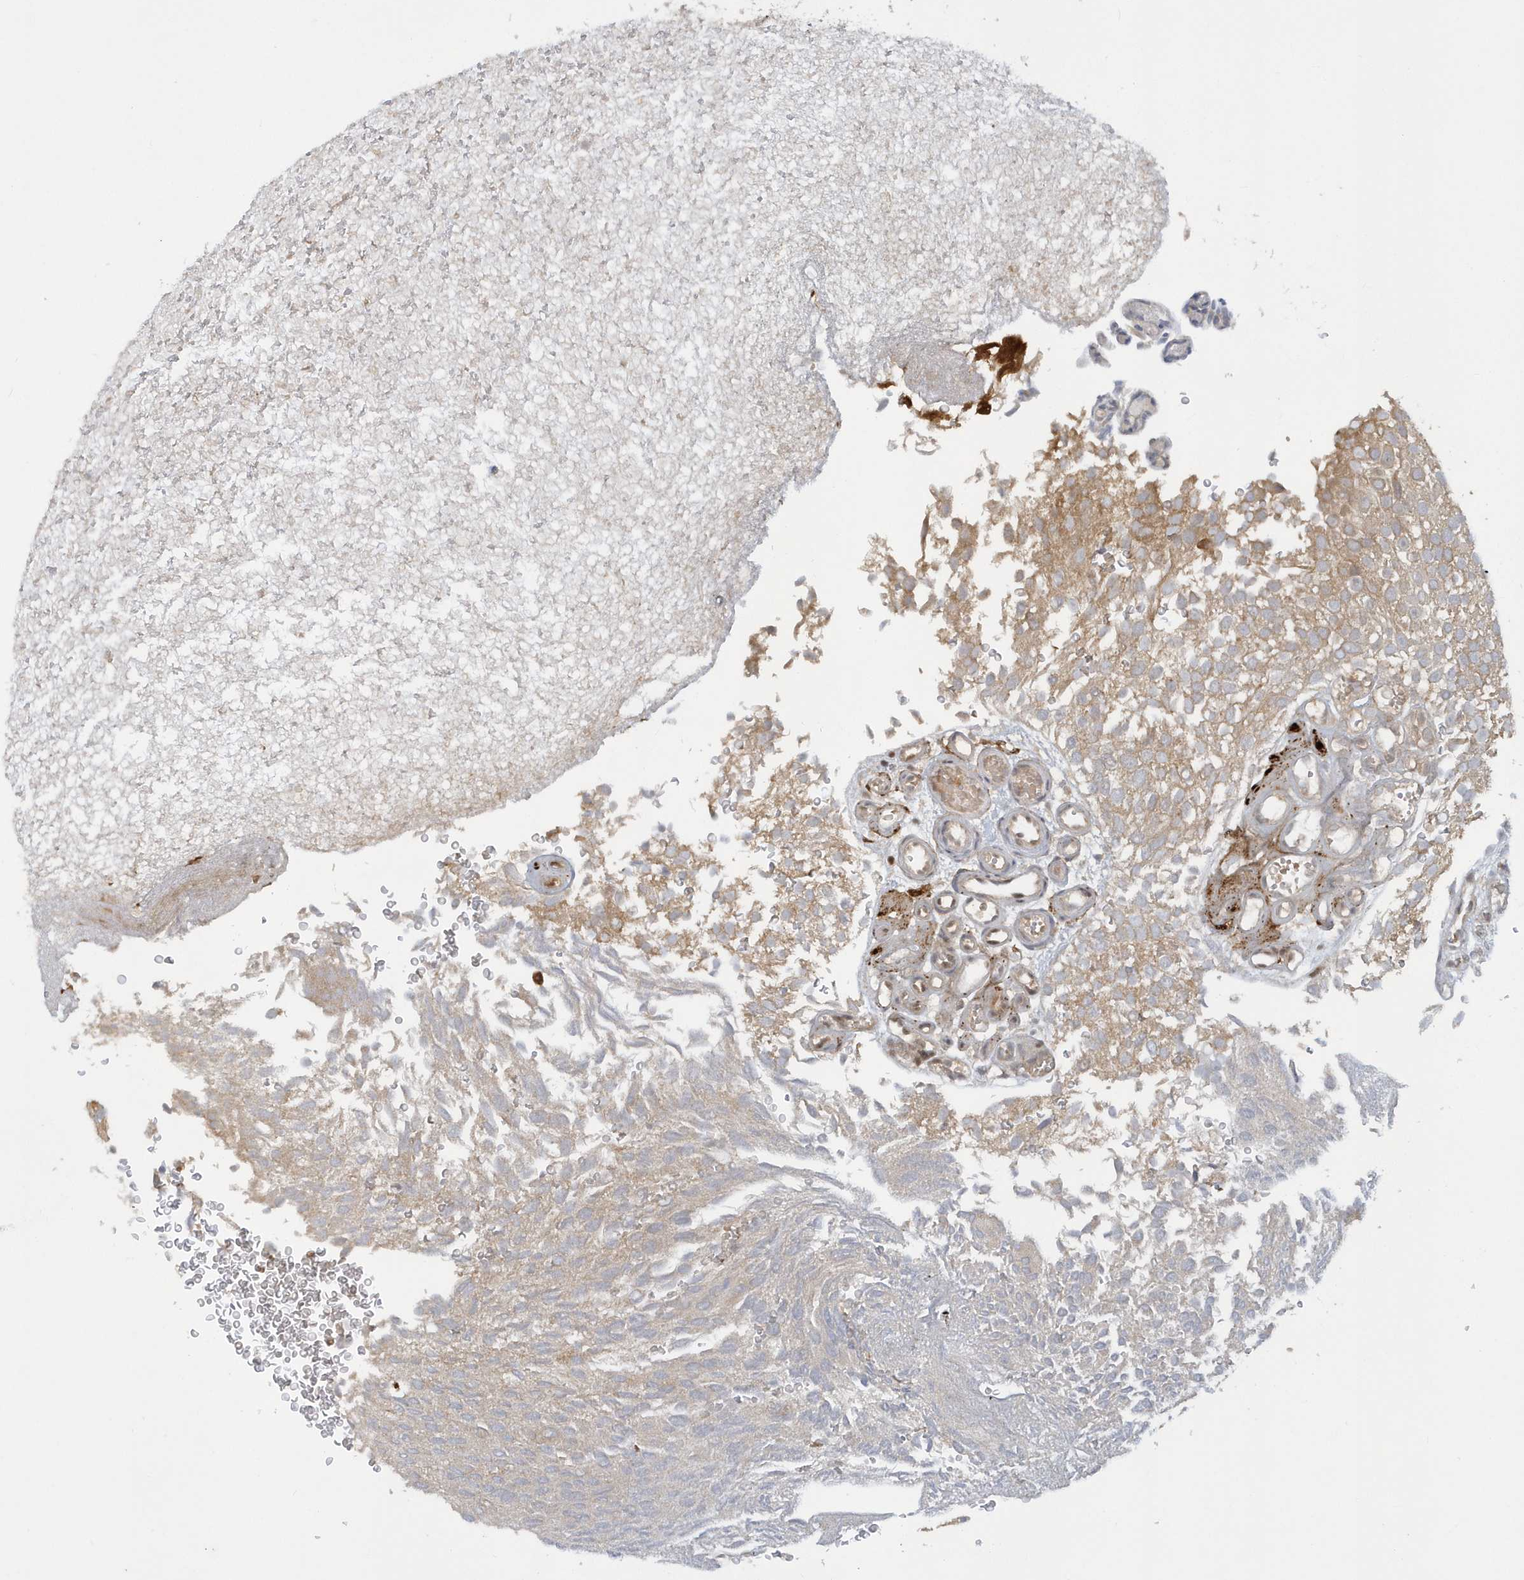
{"staining": {"intensity": "moderate", "quantity": "25%-75%", "location": "cytoplasmic/membranous"}, "tissue": "urothelial cancer", "cell_type": "Tumor cells", "image_type": "cancer", "snomed": [{"axis": "morphology", "description": "Urothelial carcinoma, Low grade"}, {"axis": "topography", "description": "Urinary bladder"}], "caption": "Immunohistochemistry micrograph of neoplastic tissue: human urothelial cancer stained using immunohistochemistry (IHC) reveals medium levels of moderate protein expression localized specifically in the cytoplasmic/membranous of tumor cells, appearing as a cytoplasmic/membranous brown color.", "gene": "ATG4A", "patient": {"sex": "male", "age": 78}}